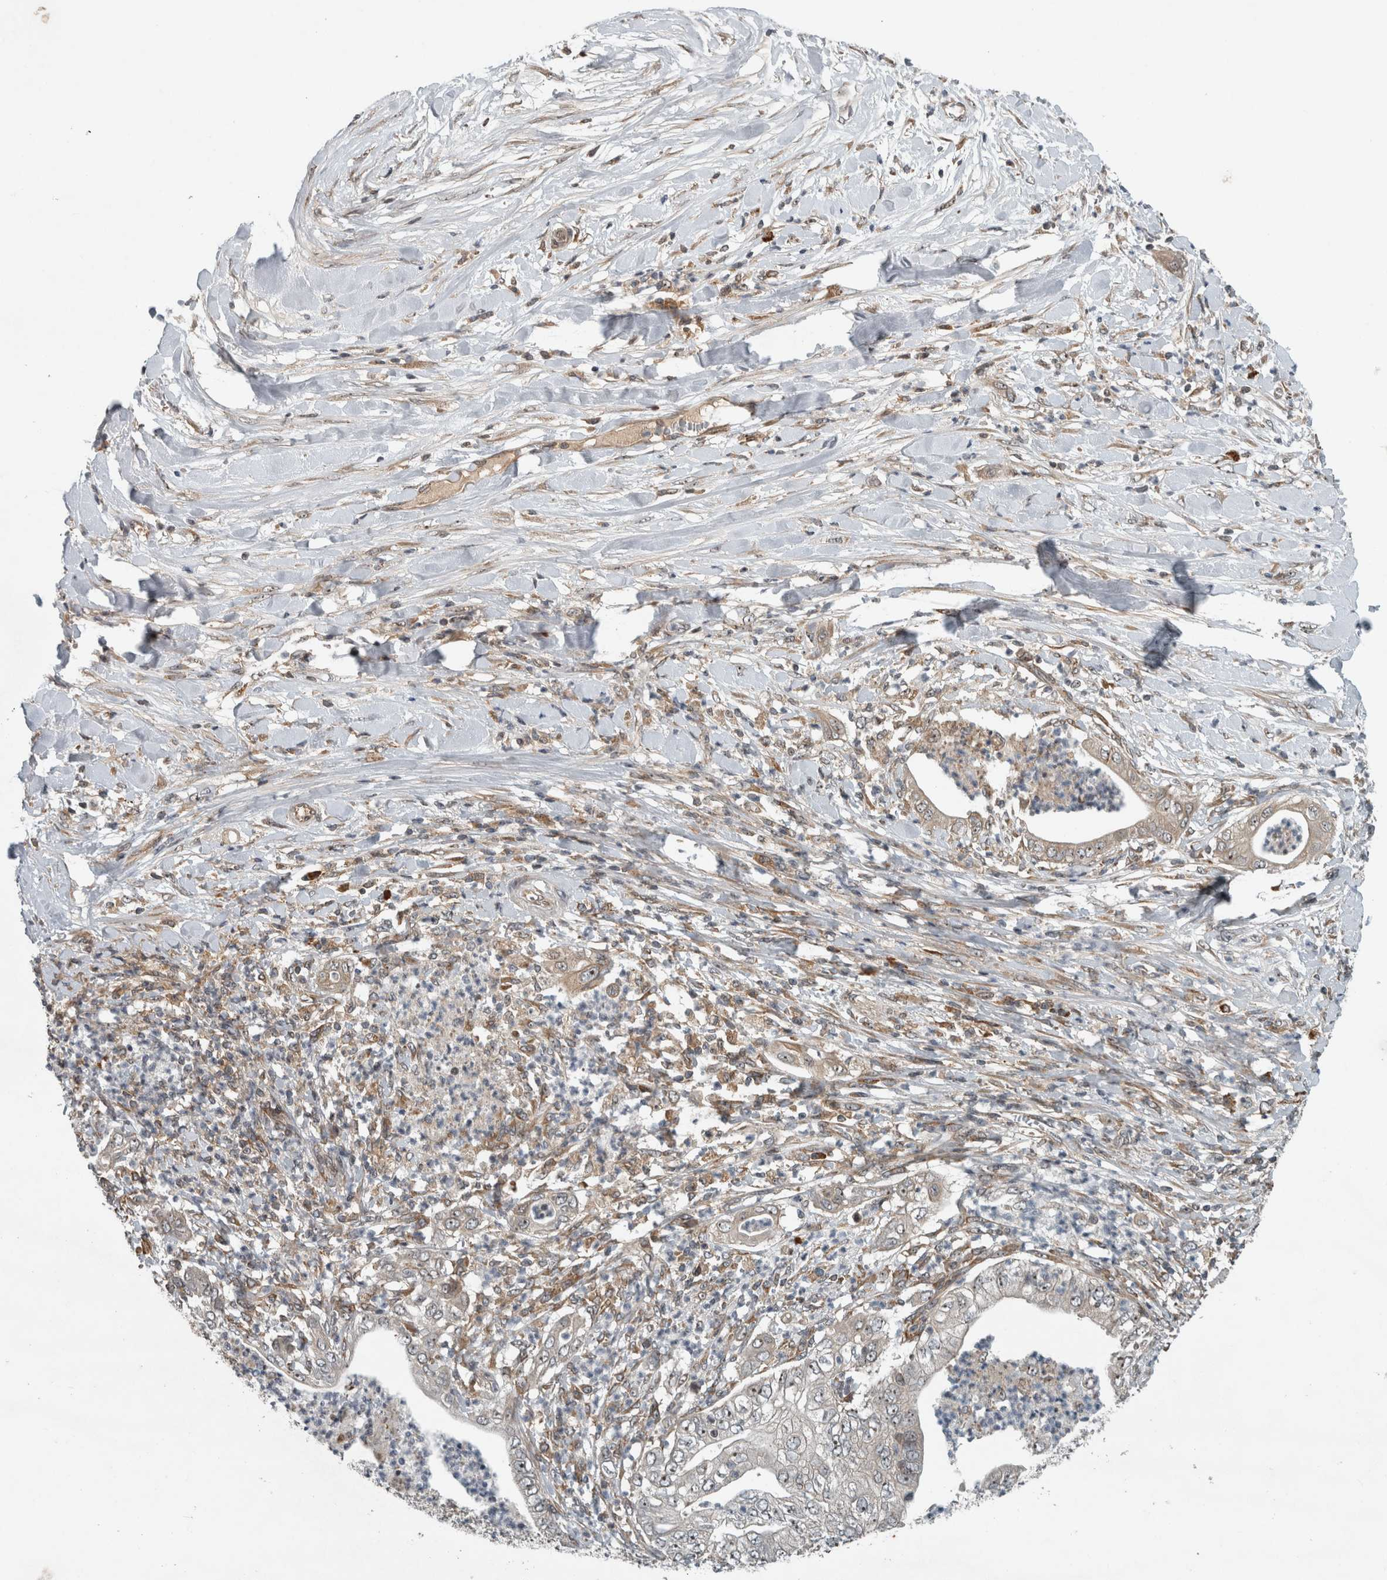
{"staining": {"intensity": "weak", "quantity": ">75%", "location": "cytoplasmic/membranous,nuclear"}, "tissue": "pancreatic cancer", "cell_type": "Tumor cells", "image_type": "cancer", "snomed": [{"axis": "morphology", "description": "Adenocarcinoma, NOS"}, {"axis": "topography", "description": "Pancreas"}], "caption": "High-power microscopy captured an immunohistochemistry (IHC) image of pancreatic cancer, revealing weak cytoplasmic/membranous and nuclear positivity in about >75% of tumor cells.", "gene": "GPR137B", "patient": {"sex": "female", "age": 78}}